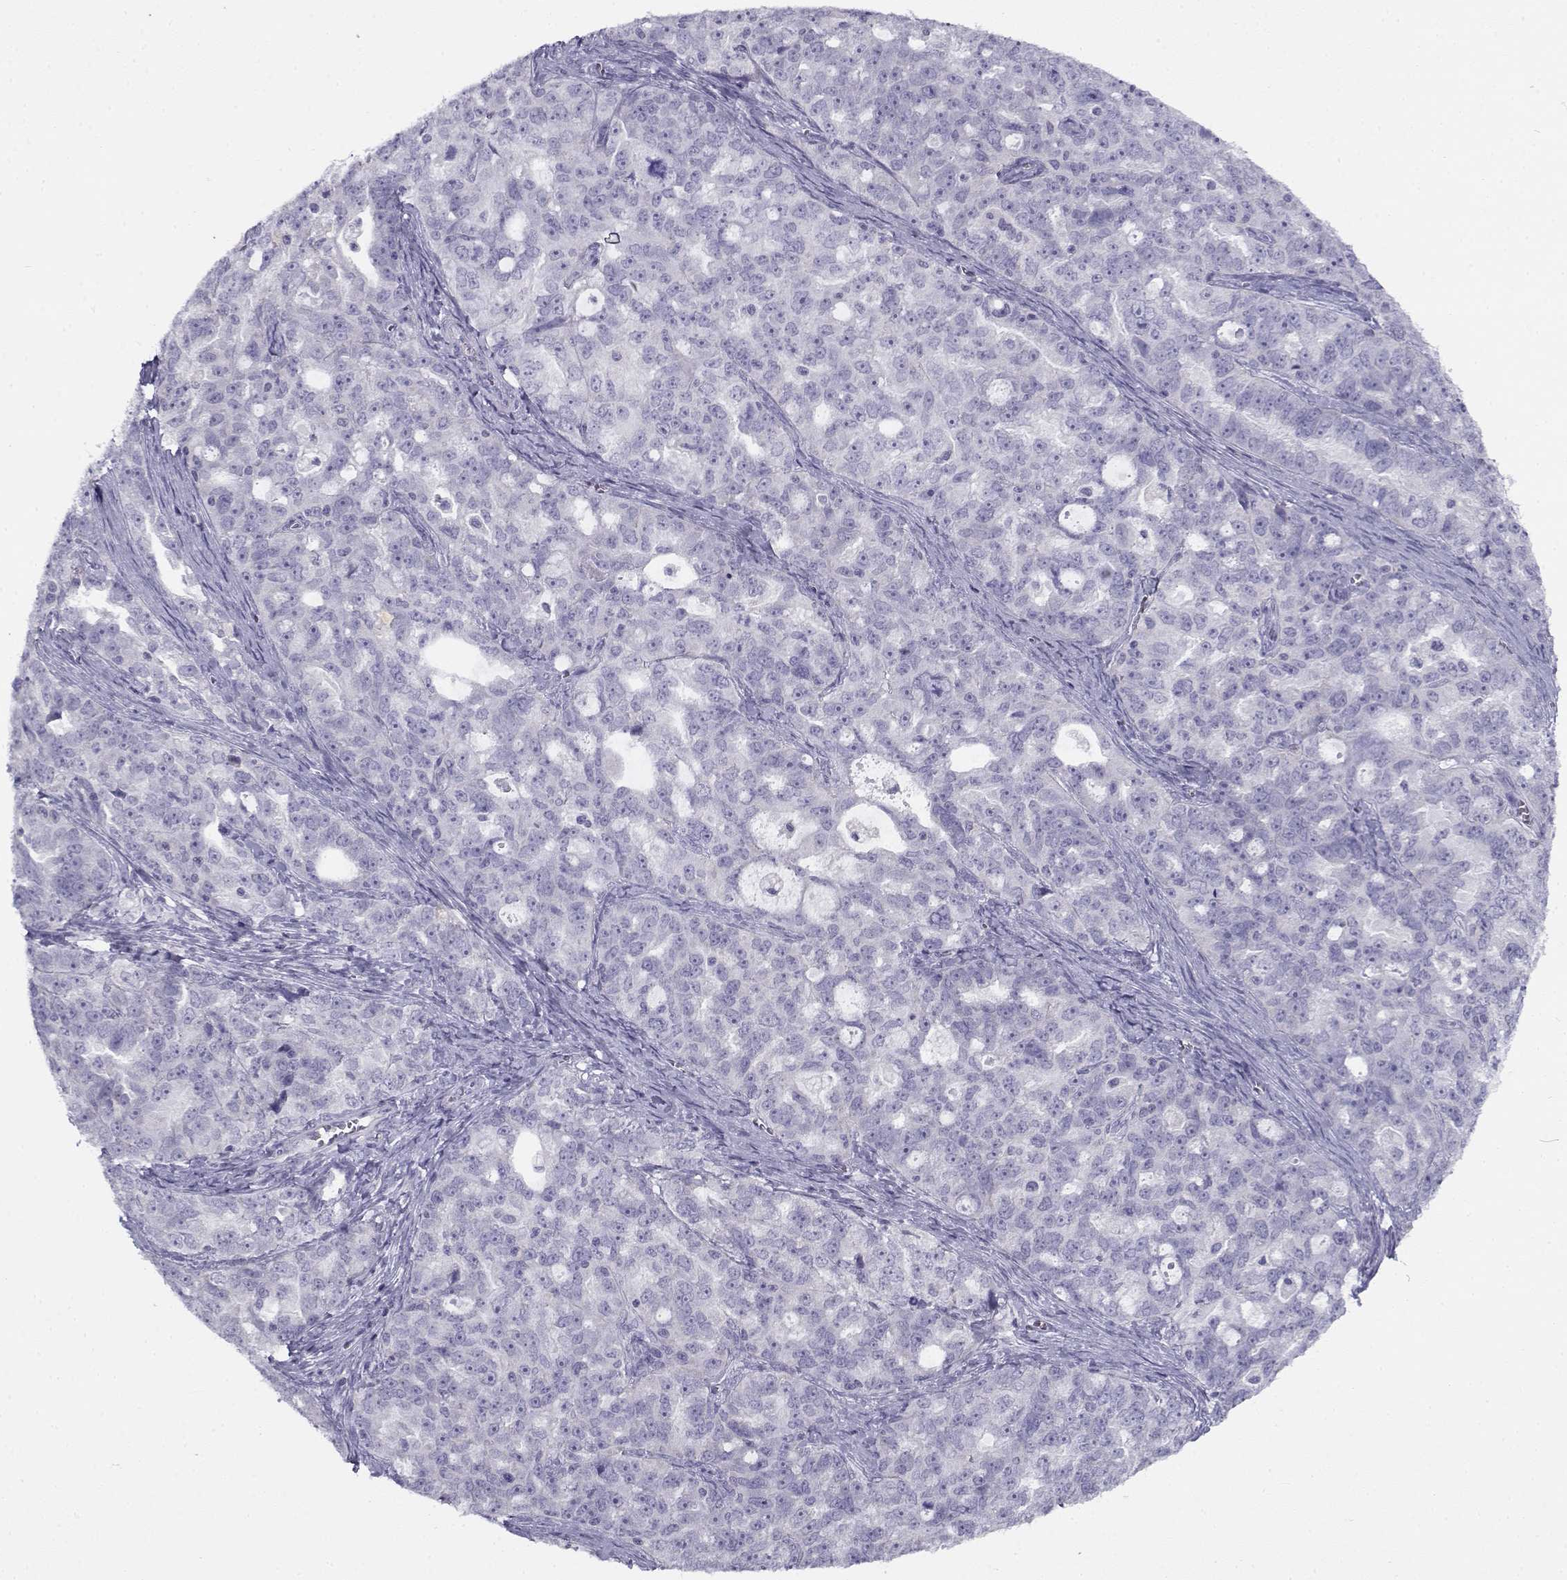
{"staining": {"intensity": "negative", "quantity": "none", "location": "none"}, "tissue": "ovarian cancer", "cell_type": "Tumor cells", "image_type": "cancer", "snomed": [{"axis": "morphology", "description": "Cystadenocarcinoma, serous, NOS"}, {"axis": "topography", "description": "Ovary"}], "caption": "Immunohistochemistry (IHC) histopathology image of neoplastic tissue: serous cystadenocarcinoma (ovarian) stained with DAB displays no significant protein expression in tumor cells.", "gene": "FAM166A", "patient": {"sex": "female", "age": 51}}